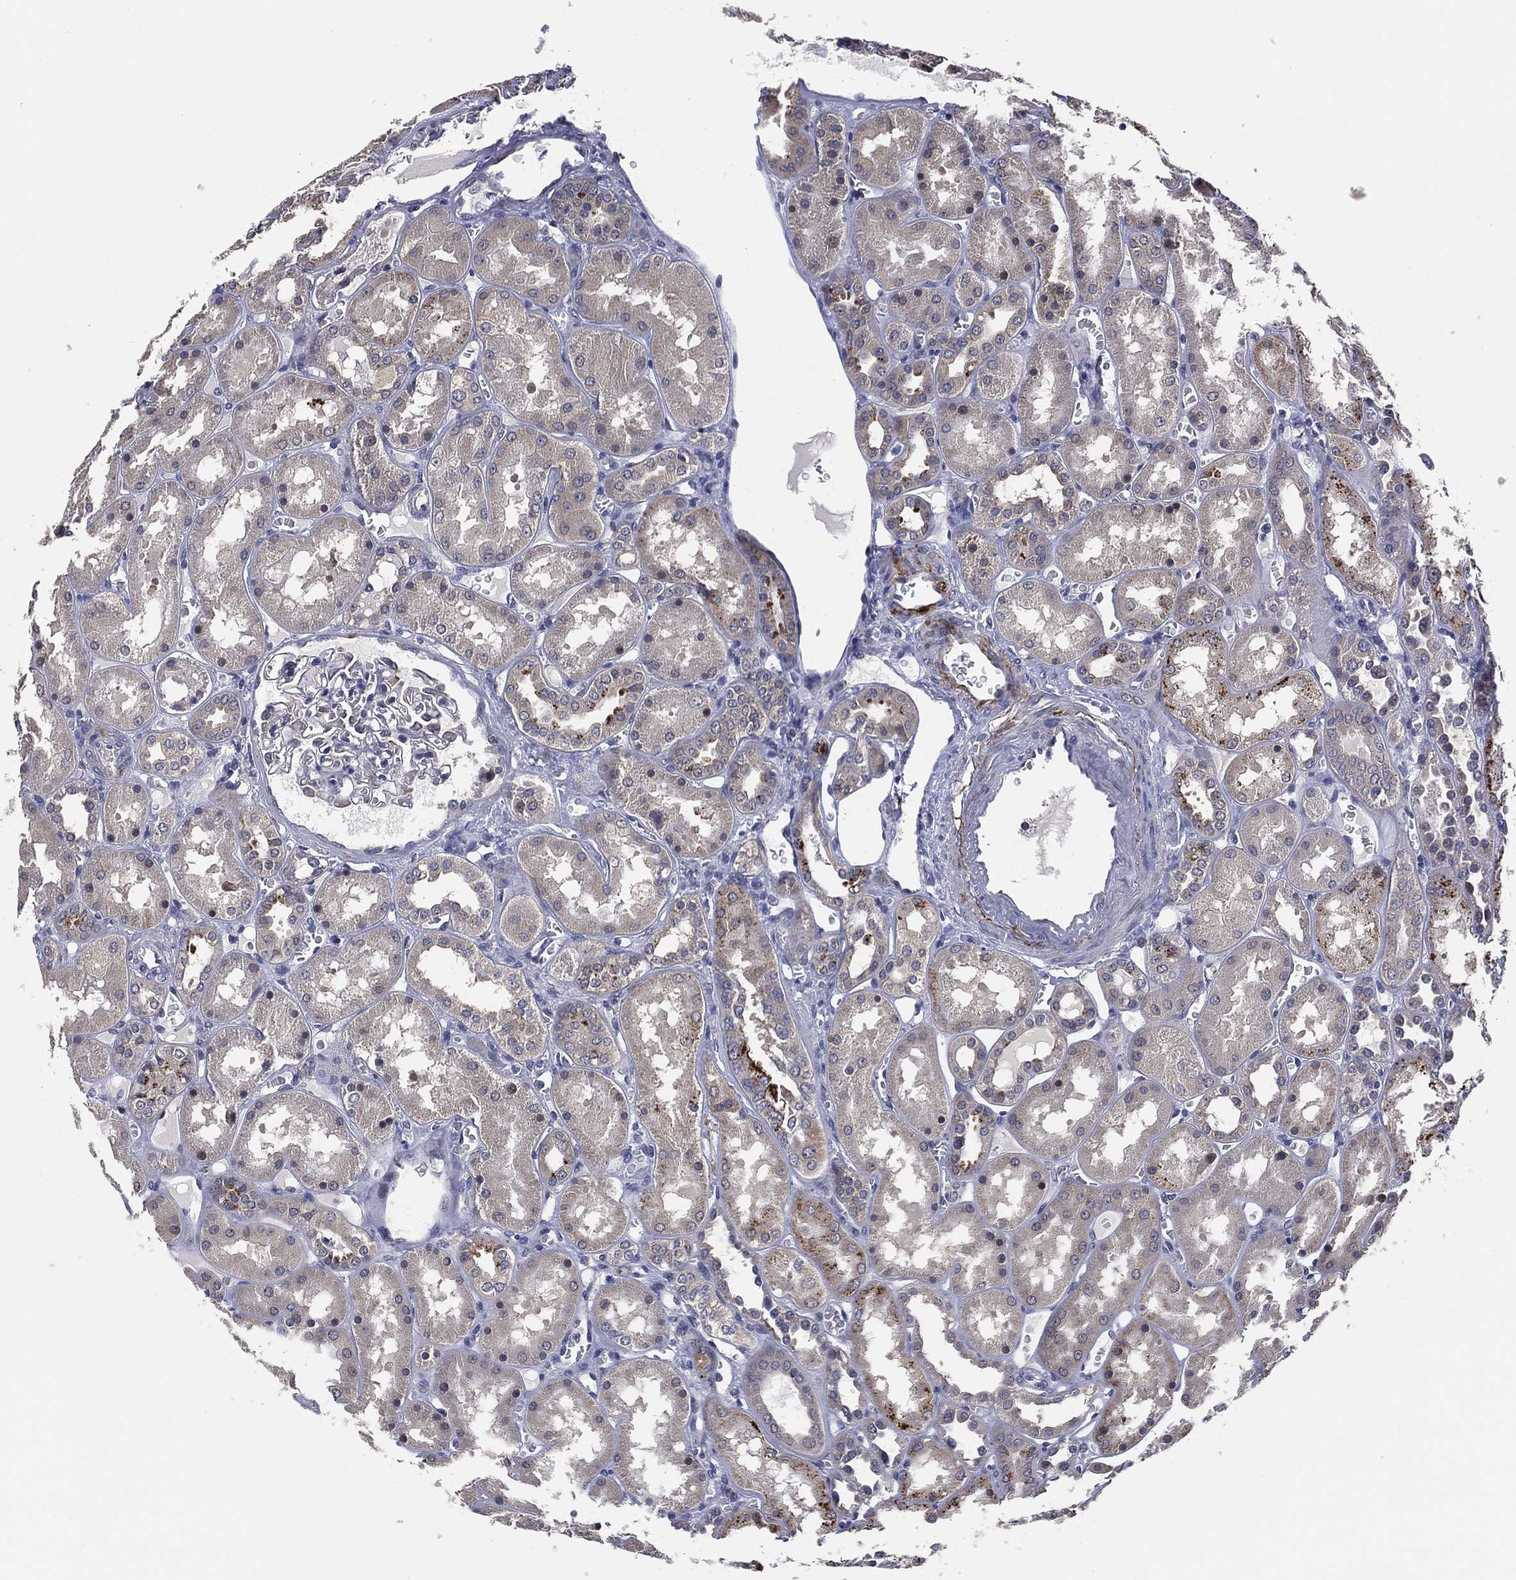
{"staining": {"intensity": "weak", "quantity": "<25%", "location": "cytoplasmic/membranous"}, "tissue": "kidney", "cell_type": "Cells in glomeruli", "image_type": "normal", "snomed": [{"axis": "morphology", "description": "Normal tissue, NOS"}, {"axis": "topography", "description": "Kidney"}], "caption": "Kidney was stained to show a protein in brown. There is no significant positivity in cells in glomeruli. (DAB immunohistochemistry visualized using brightfield microscopy, high magnification).", "gene": "SELENOO", "patient": {"sex": "male", "age": 73}}